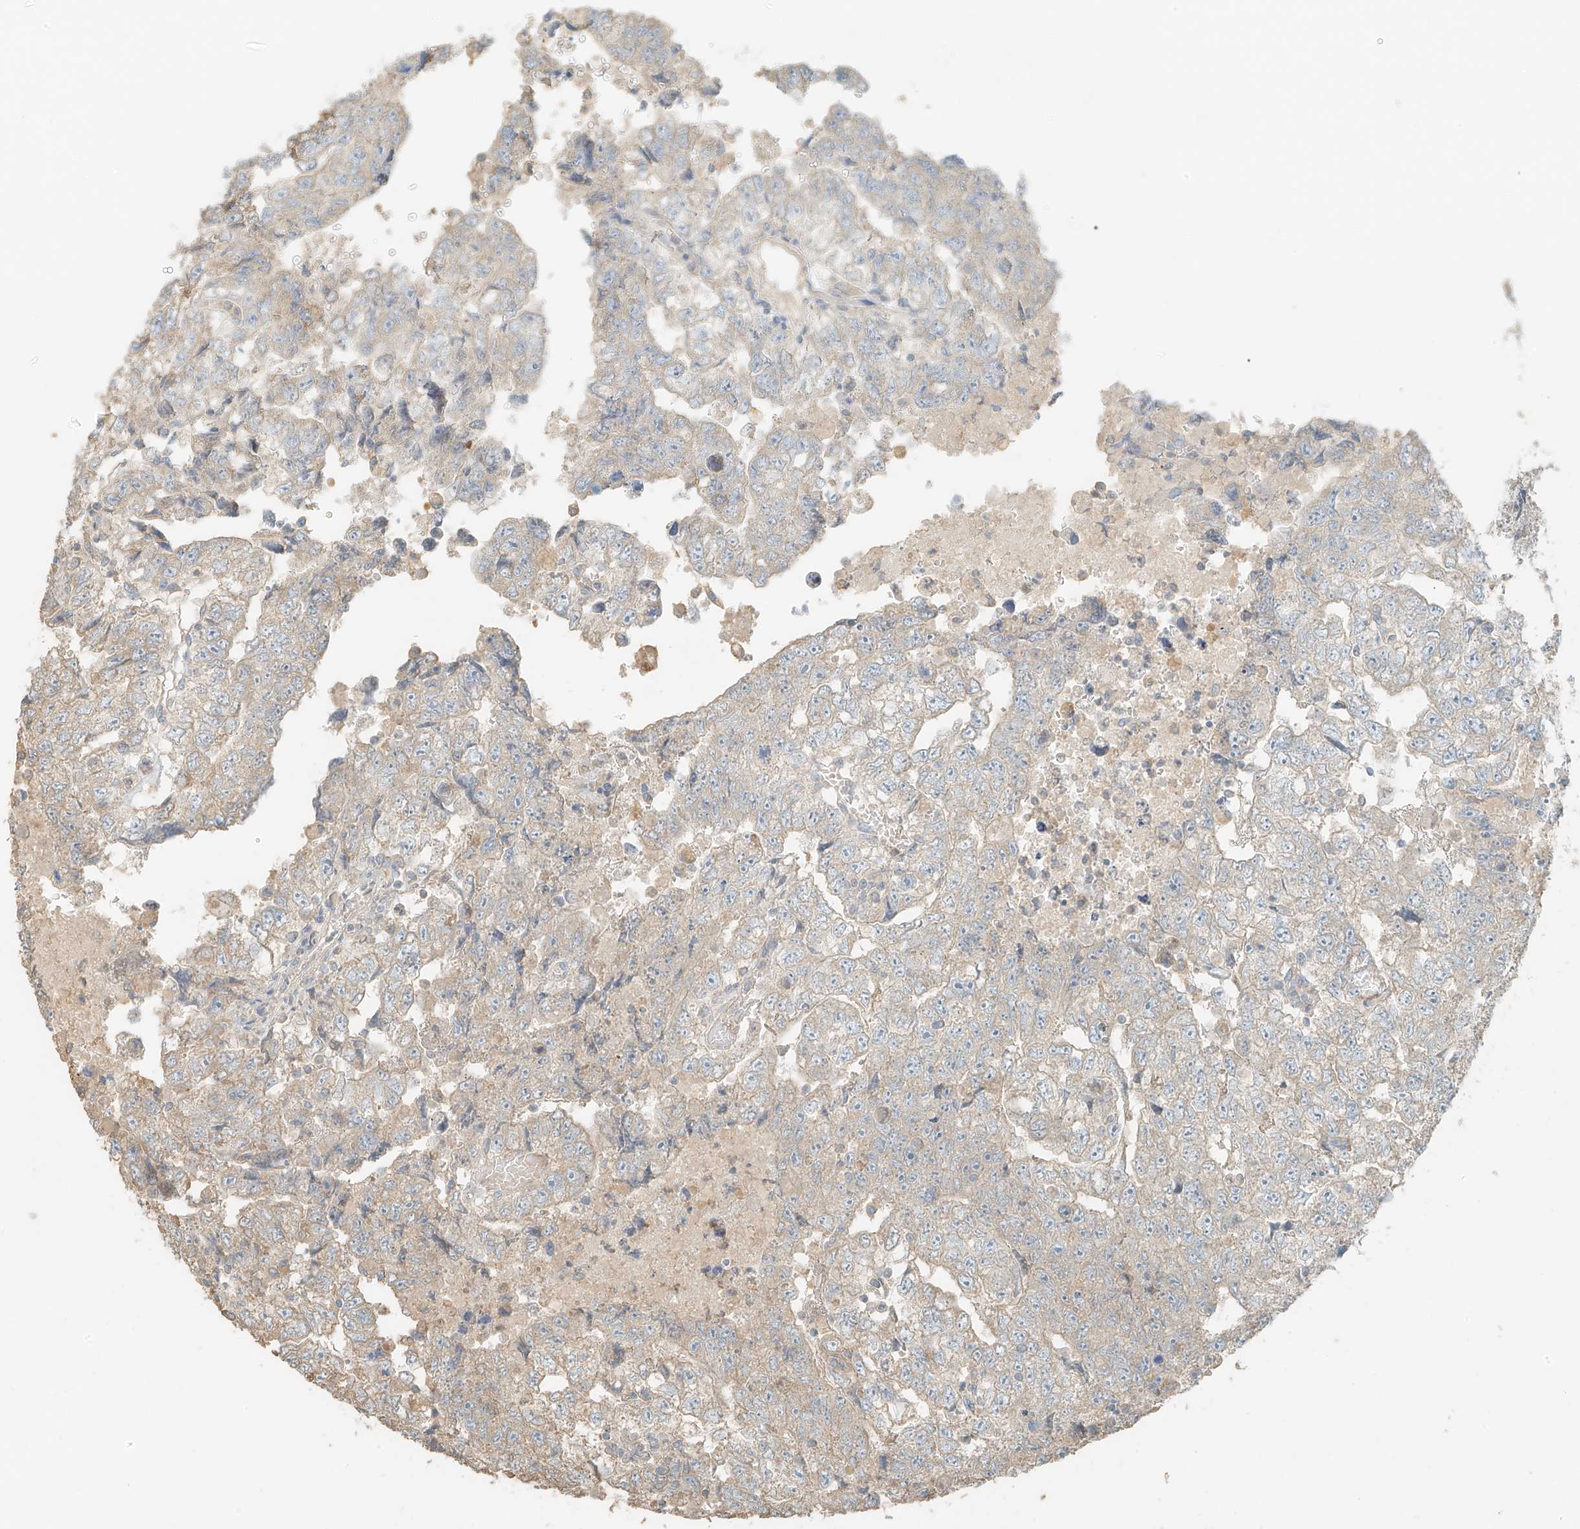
{"staining": {"intensity": "weak", "quantity": "<25%", "location": "cytoplasmic/membranous"}, "tissue": "testis cancer", "cell_type": "Tumor cells", "image_type": "cancer", "snomed": [{"axis": "morphology", "description": "Carcinoma, Embryonal, NOS"}, {"axis": "topography", "description": "Testis"}], "caption": "Histopathology image shows no protein expression in tumor cells of testis embryonal carcinoma tissue.", "gene": "RFTN2", "patient": {"sex": "male", "age": 36}}